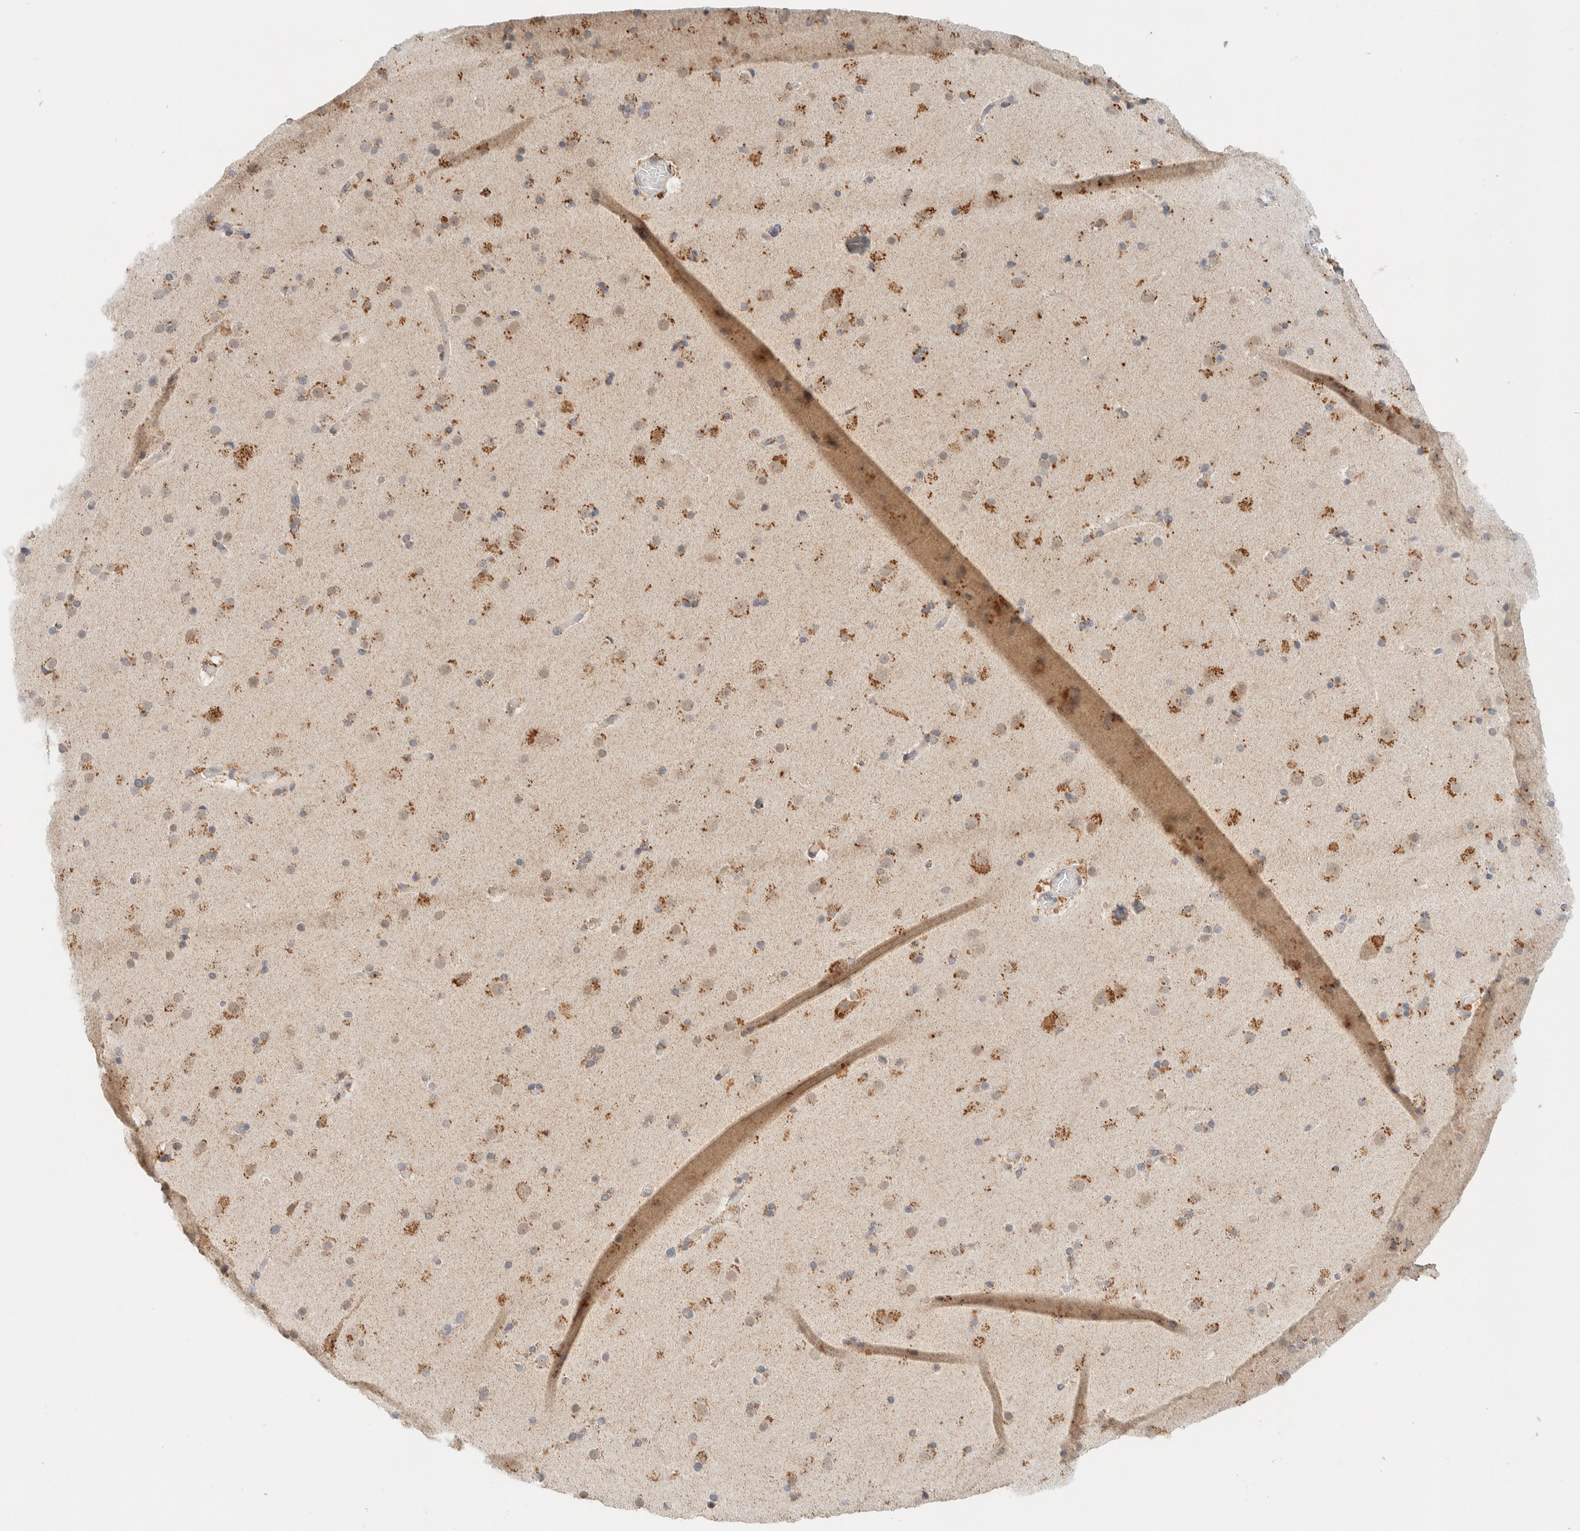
{"staining": {"intensity": "negative", "quantity": "none", "location": "none"}, "tissue": "cerebral cortex", "cell_type": "Endothelial cells", "image_type": "normal", "snomed": [{"axis": "morphology", "description": "Normal tissue, NOS"}, {"axis": "topography", "description": "Cerebral cortex"}], "caption": "A high-resolution photomicrograph shows IHC staining of normal cerebral cortex, which demonstrates no significant expression in endothelial cells.", "gene": "MRPL41", "patient": {"sex": "male", "age": 57}}